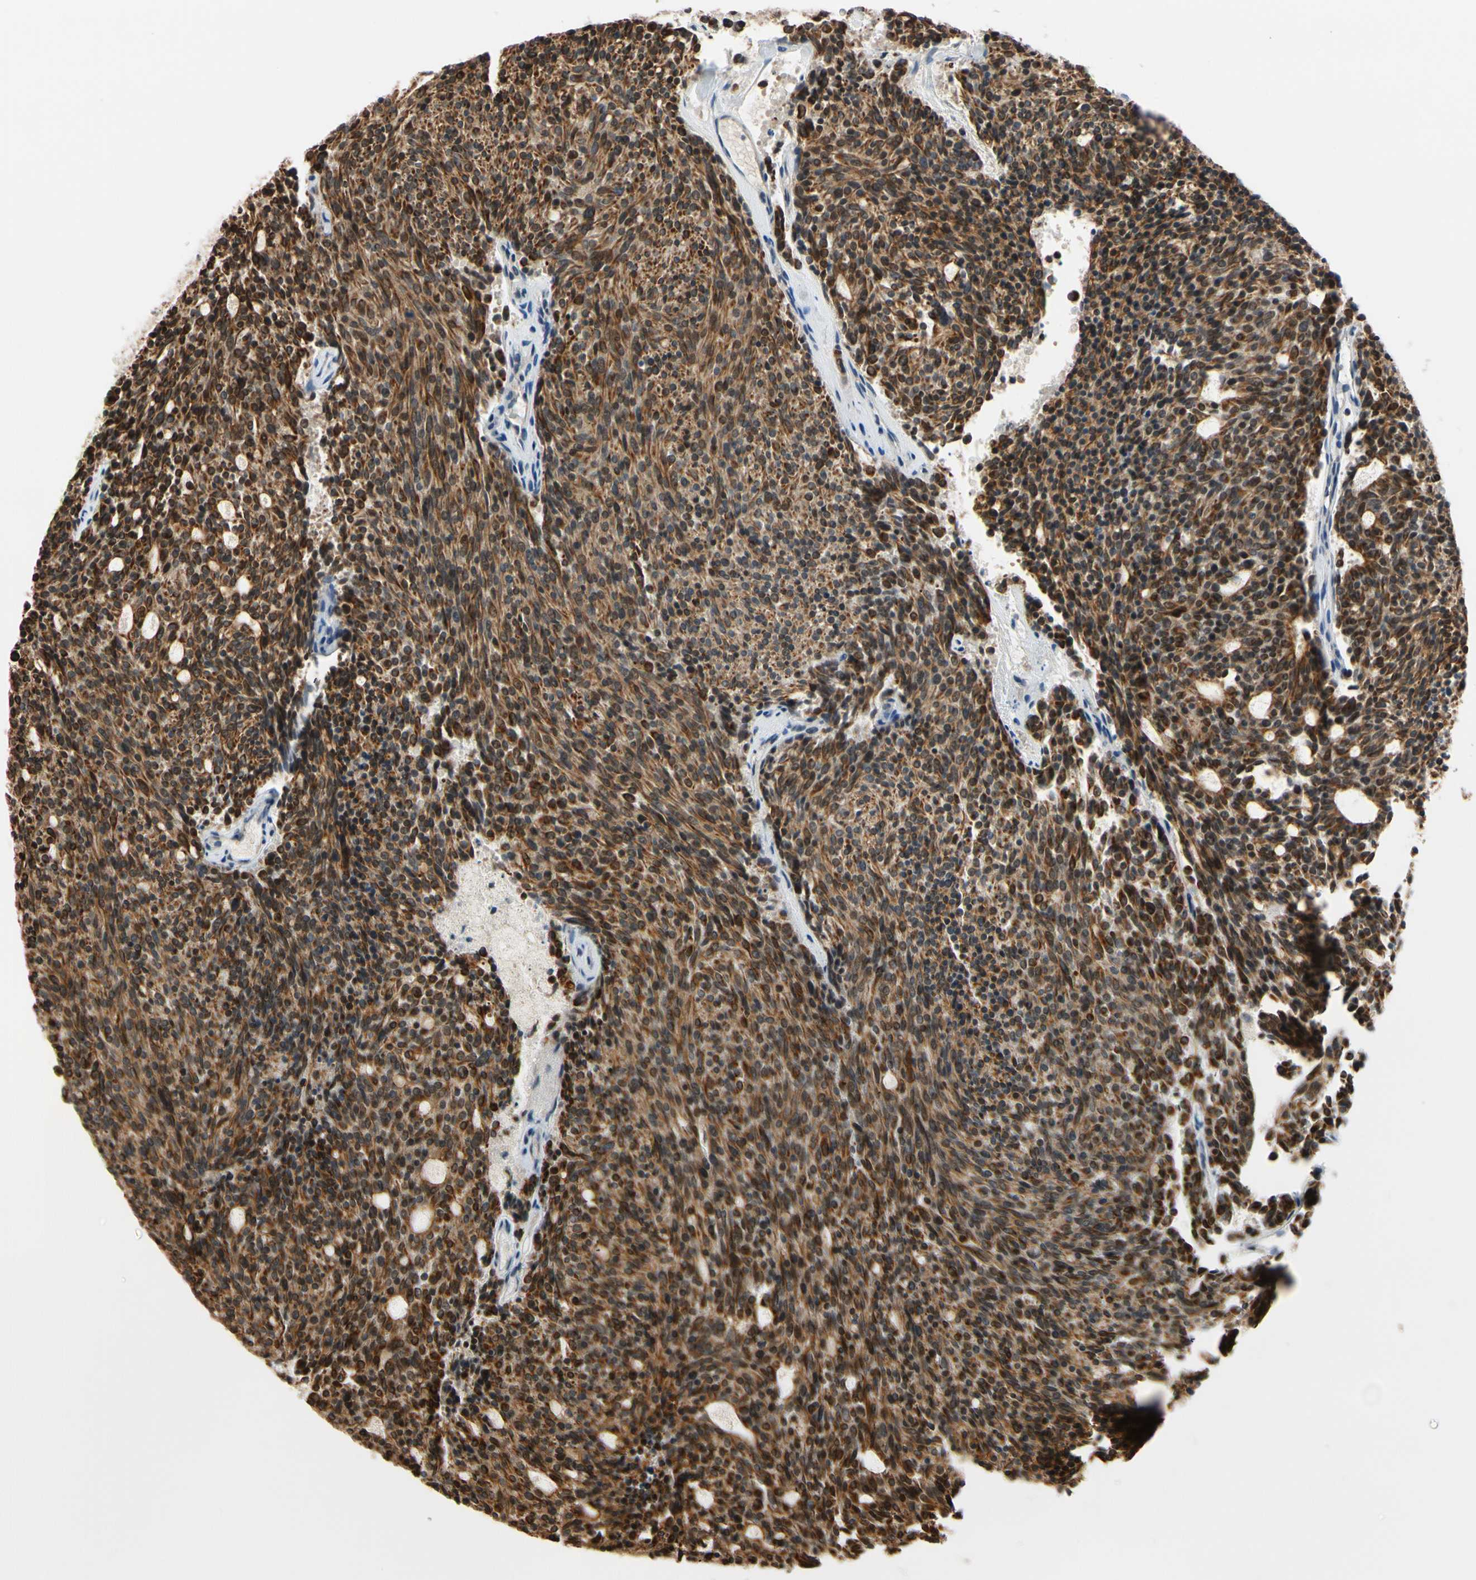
{"staining": {"intensity": "strong", "quantity": ">75%", "location": "cytoplasmic/membranous"}, "tissue": "carcinoid", "cell_type": "Tumor cells", "image_type": "cancer", "snomed": [{"axis": "morphology", "description": "Carcinoid, malignant, NOS"}, {"axis": "topography", "description": "Pancreas"}], "caption": "Carcinoid (malignant) tissue demonstrates strong cytoplasmic/membranous staining in approximately >75% of tumor cells, visualized by immunohistochemistry. The staining was performed using DAB to visualize the protein expression in brown, while the nuclei were stained in blue with hematoxylin (Magnification: 20x).", "gene": "TAF12", "patient": {"sex": "female", "age": 54}}